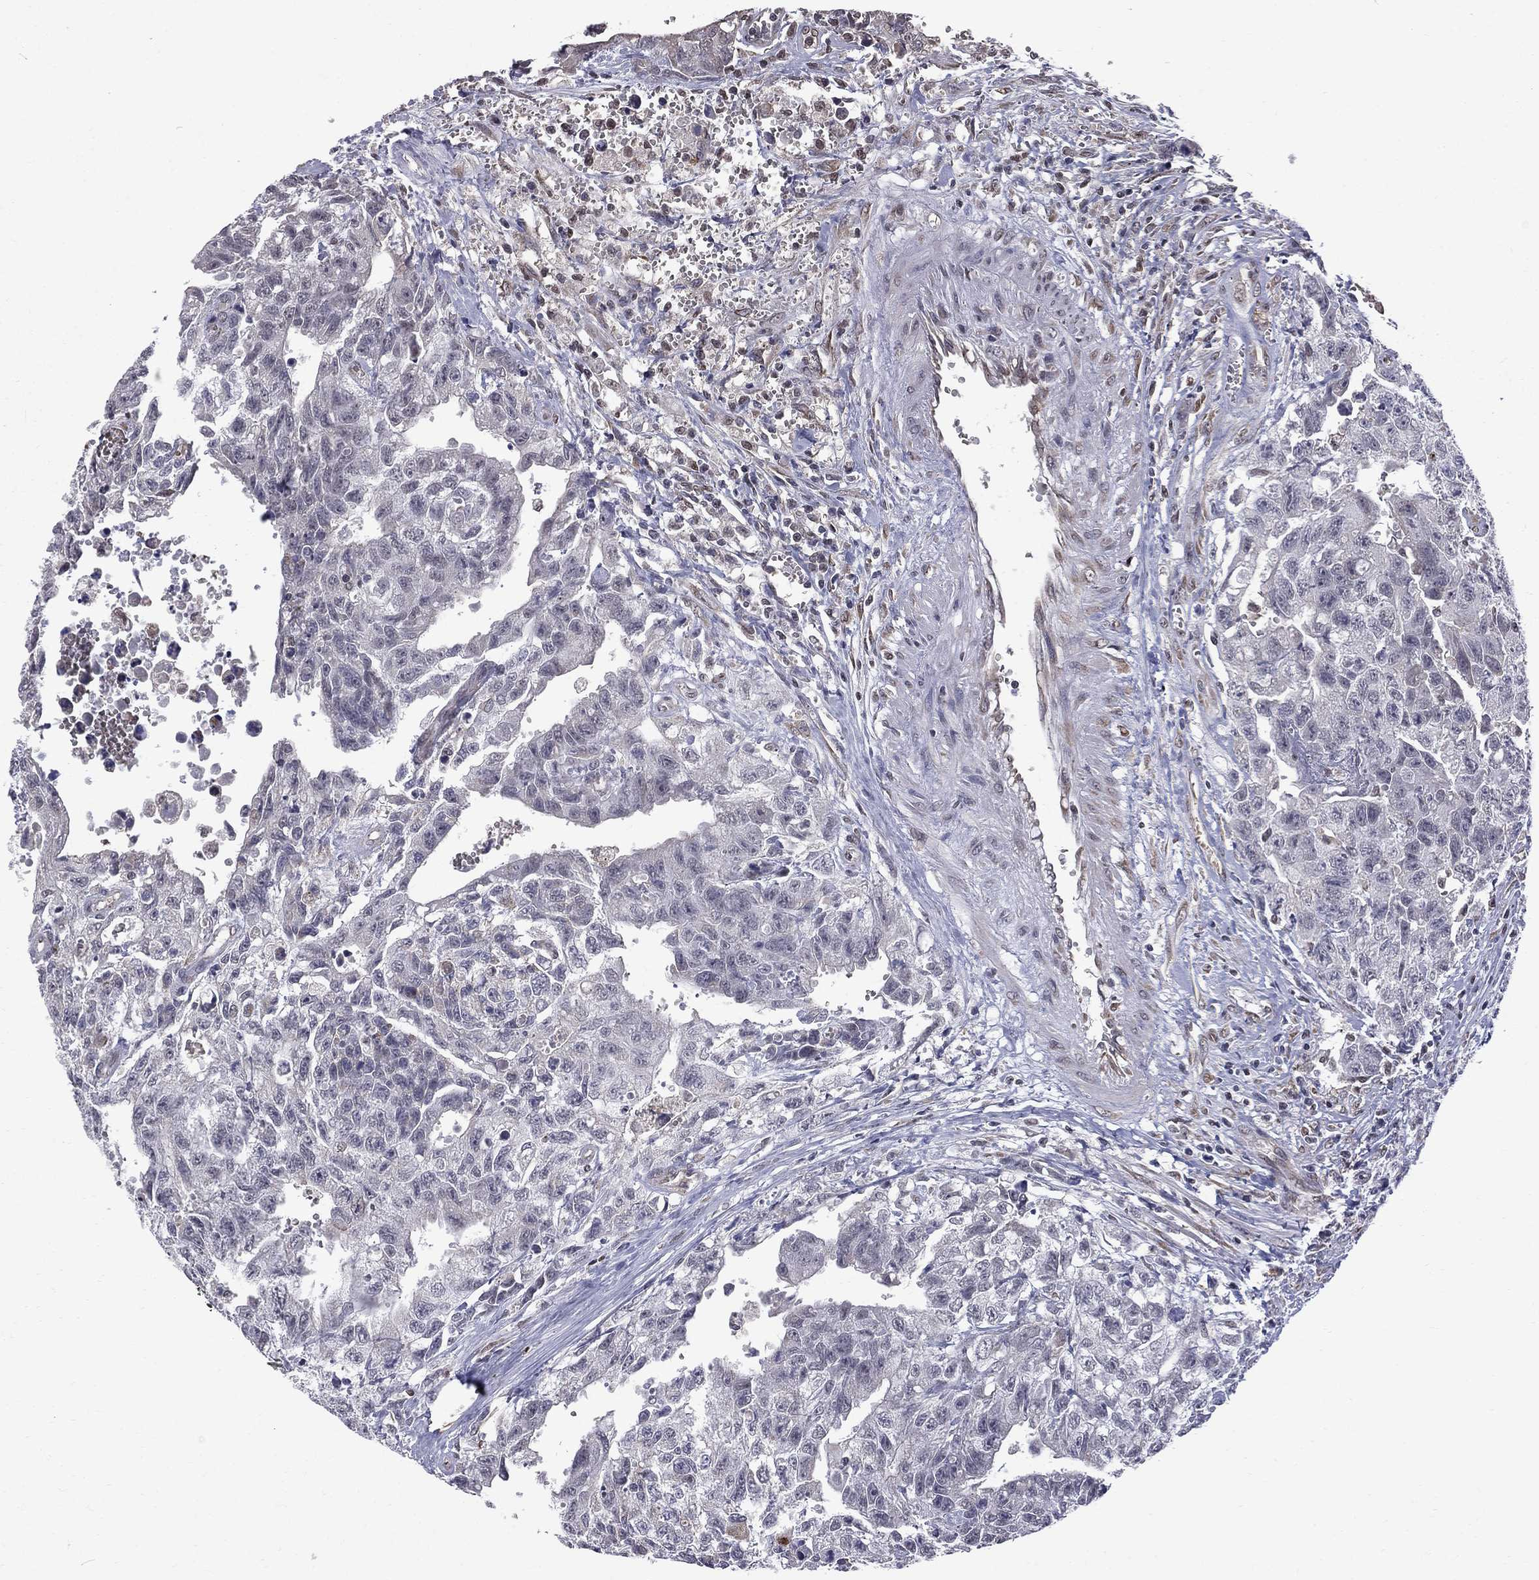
{"staining": {"intensity": "negative", "quantity": "none", "location": "none"}, "tissue": "testis cancer", "cell_type": "Tumor cells", "image_type": "cancer", "snomed": [{"axis": "morphology", "description": "Carcinoma, Embryonal, NOS"}, {"axis": "topography", "description": "Testis"}], "caption": "Histopathology image shows no significant protein expression in tumor cells of testis cancer.", "gene": "HSPB2", "patient": {"sex": "male", "age": 24}}